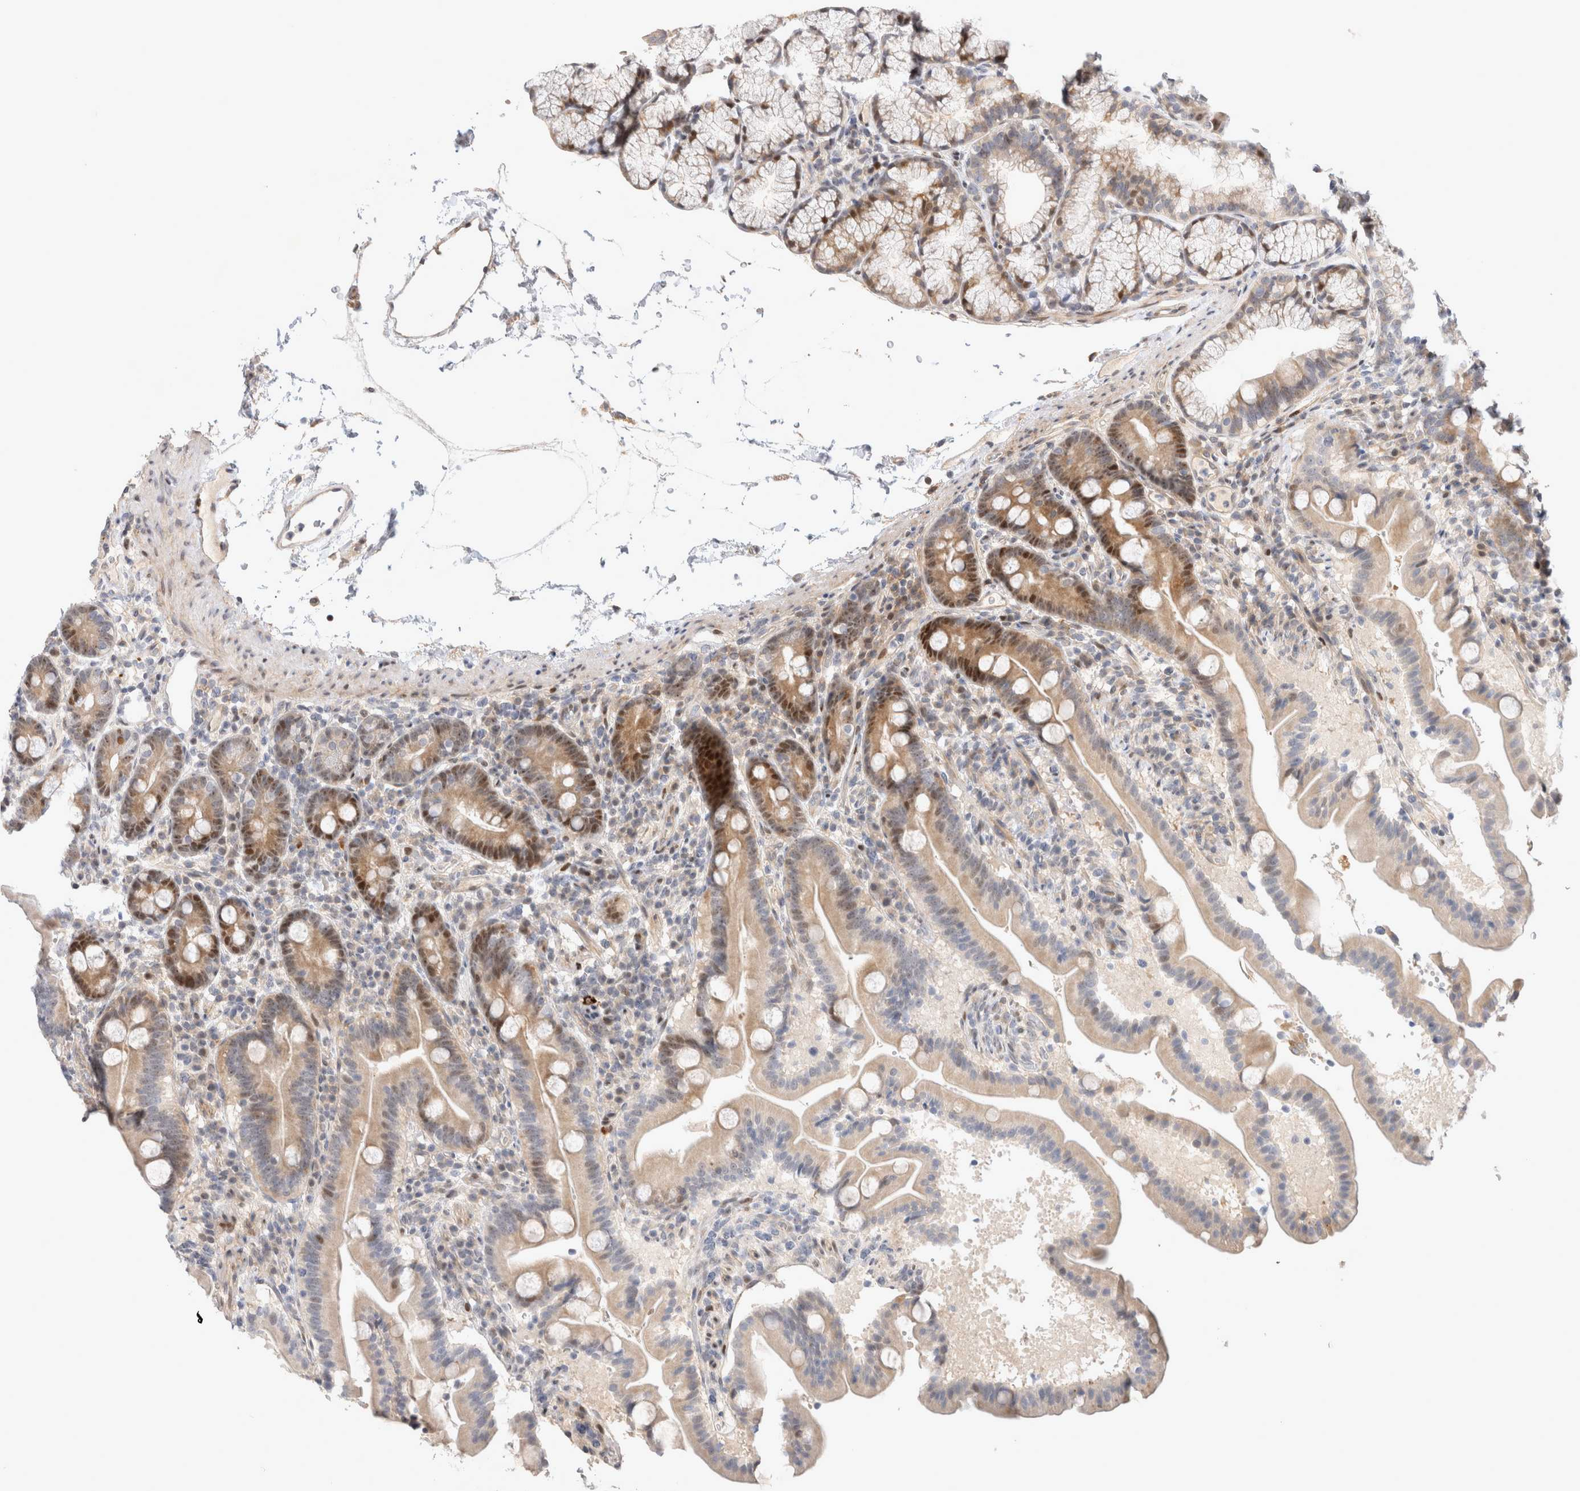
{"staining": {"intensity": "moderate", "quantity": "25%-75%", "location": "cytoplasmic/membranous,nuclear"}, "tissue": "duodenum", "cell_type": "Glandular cells", "image_type": "normal", "snomed": [{"axis": "morphology", "description": "Normal tissue, NOS"}, {"axis": "topography", "description": "Duodenum"}], "caption": "The histopathology image displays staining of benign duodenum, revealing moderate cytoplasmic/membranous,nuclear protein staining (brown color) within glandular cells. (DAB (3,3'-diaminobenzidine) = brown stain, brightfield microscopy at high magnification).", "gene": "TCF4", "patient": {"sex": "male", "age": 54}}